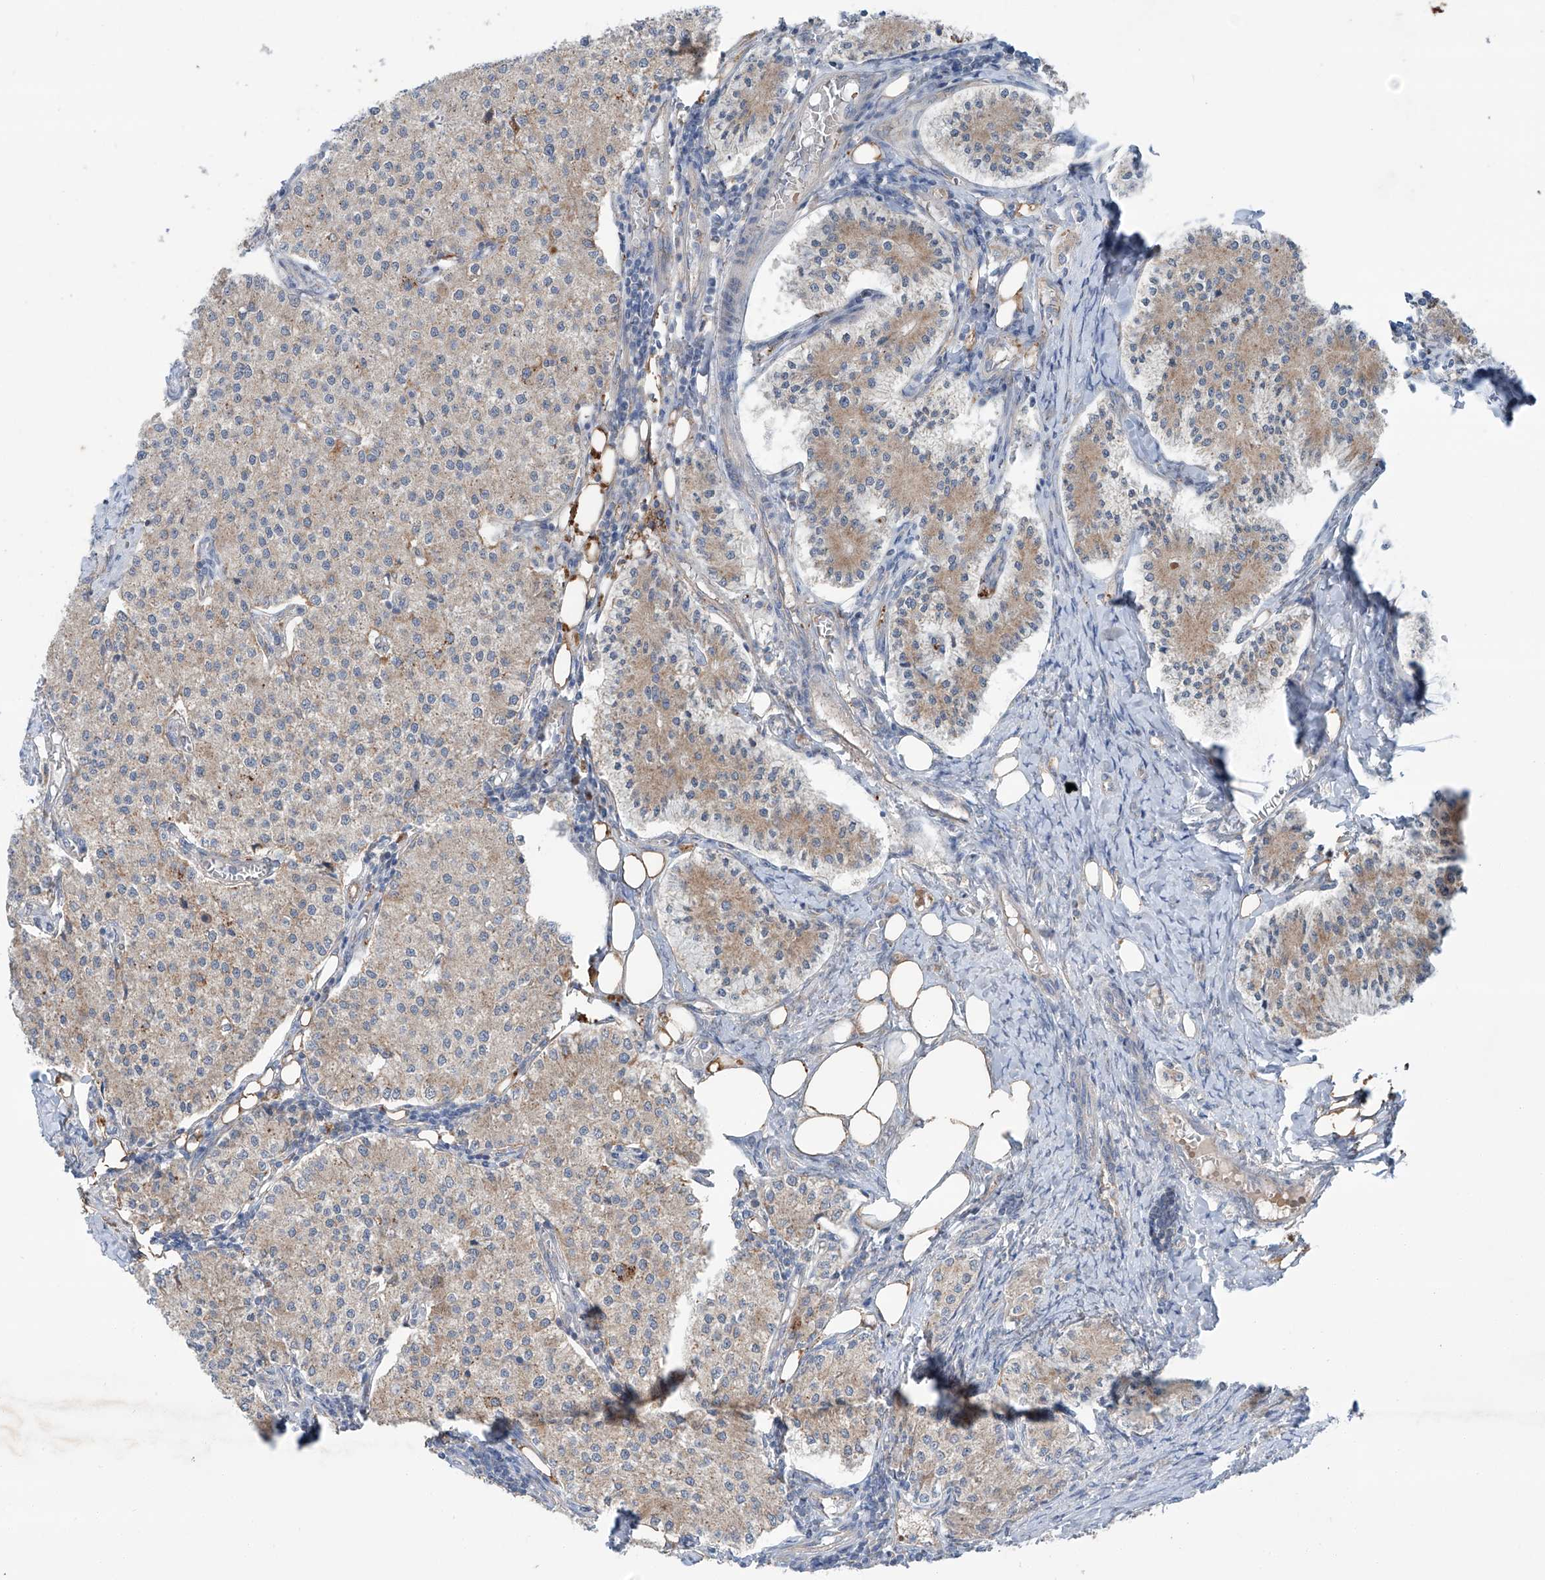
{"staining": {"intensity": "weak", "quantity": ">75%", "location": "cytoplasmic/membranous"}, "tissue": "carcinoid", "cell_type": "Tumor cells", "image_type": "cancer", "snomed": [{"axis": "morphology", "description": "Carcinoid, malignant, NOS"}, {"axis": "topography", "description": "Colon"}], "caption": "Tumor cells exhibit low levels of weak cytoplasmic/membranous staining in approximately >75% of cells in human carcinoid.", "gene": "SIX4", "patient": {"sex": "female", "age": 52}}